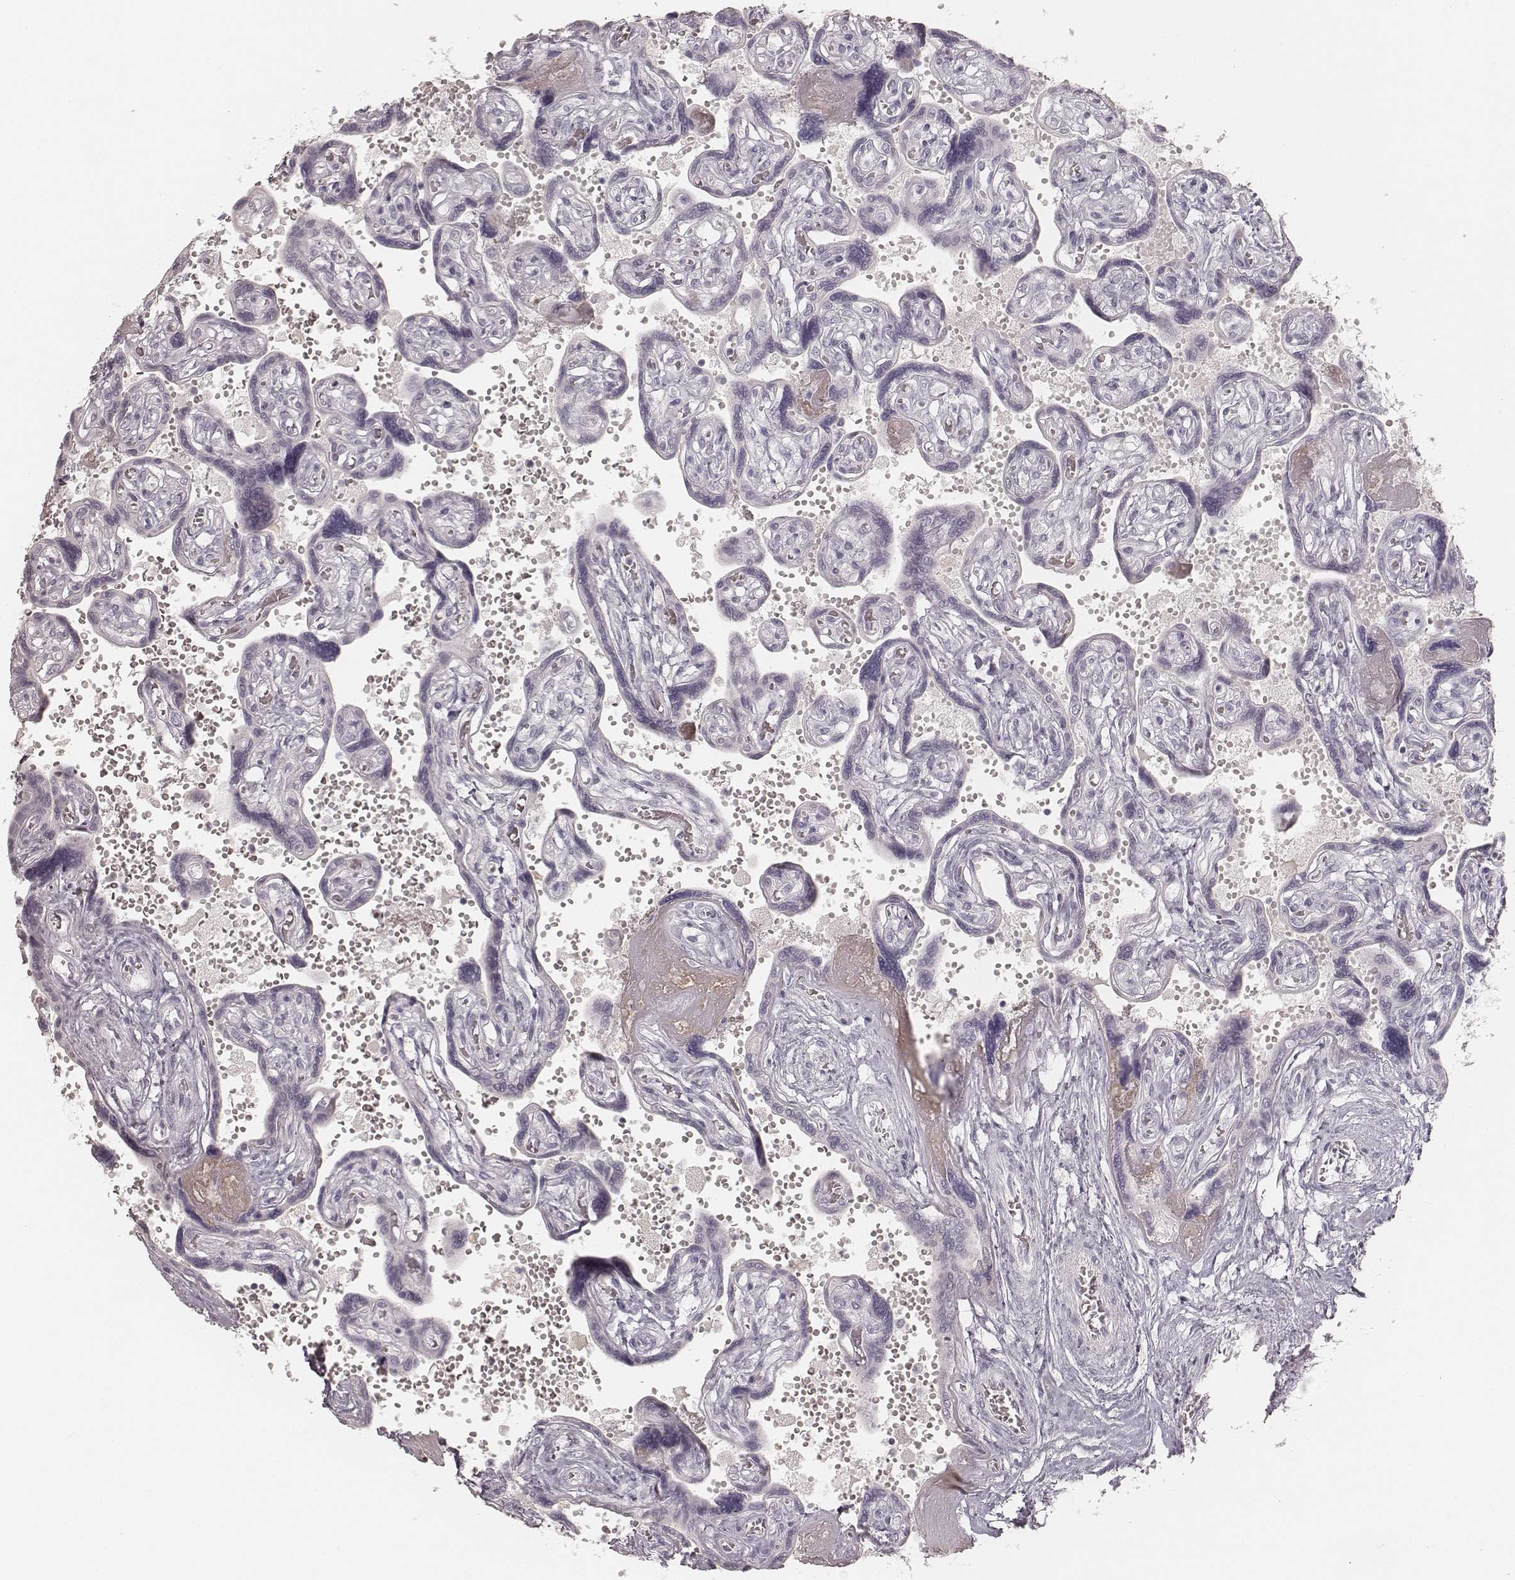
{"staining": {"intensity": "negative", "quantity": "none", "location": "none"}, "tissue": "placenta", "cell_type": "Decidual cells", "image_type": "normal", "snomed": [{"axis": "morphology", "description": "Normal tissue, NOS"}, {"axis": "topography", "description": "Placenta"}], "caption": "Immunohistochemistry (IHC) micrograph of unremarkable placenta stained for a protein (brown), which displays no expression in decidual cells.", "gene": "KRT31", "patient": {"sex": "female", "age": 32}}